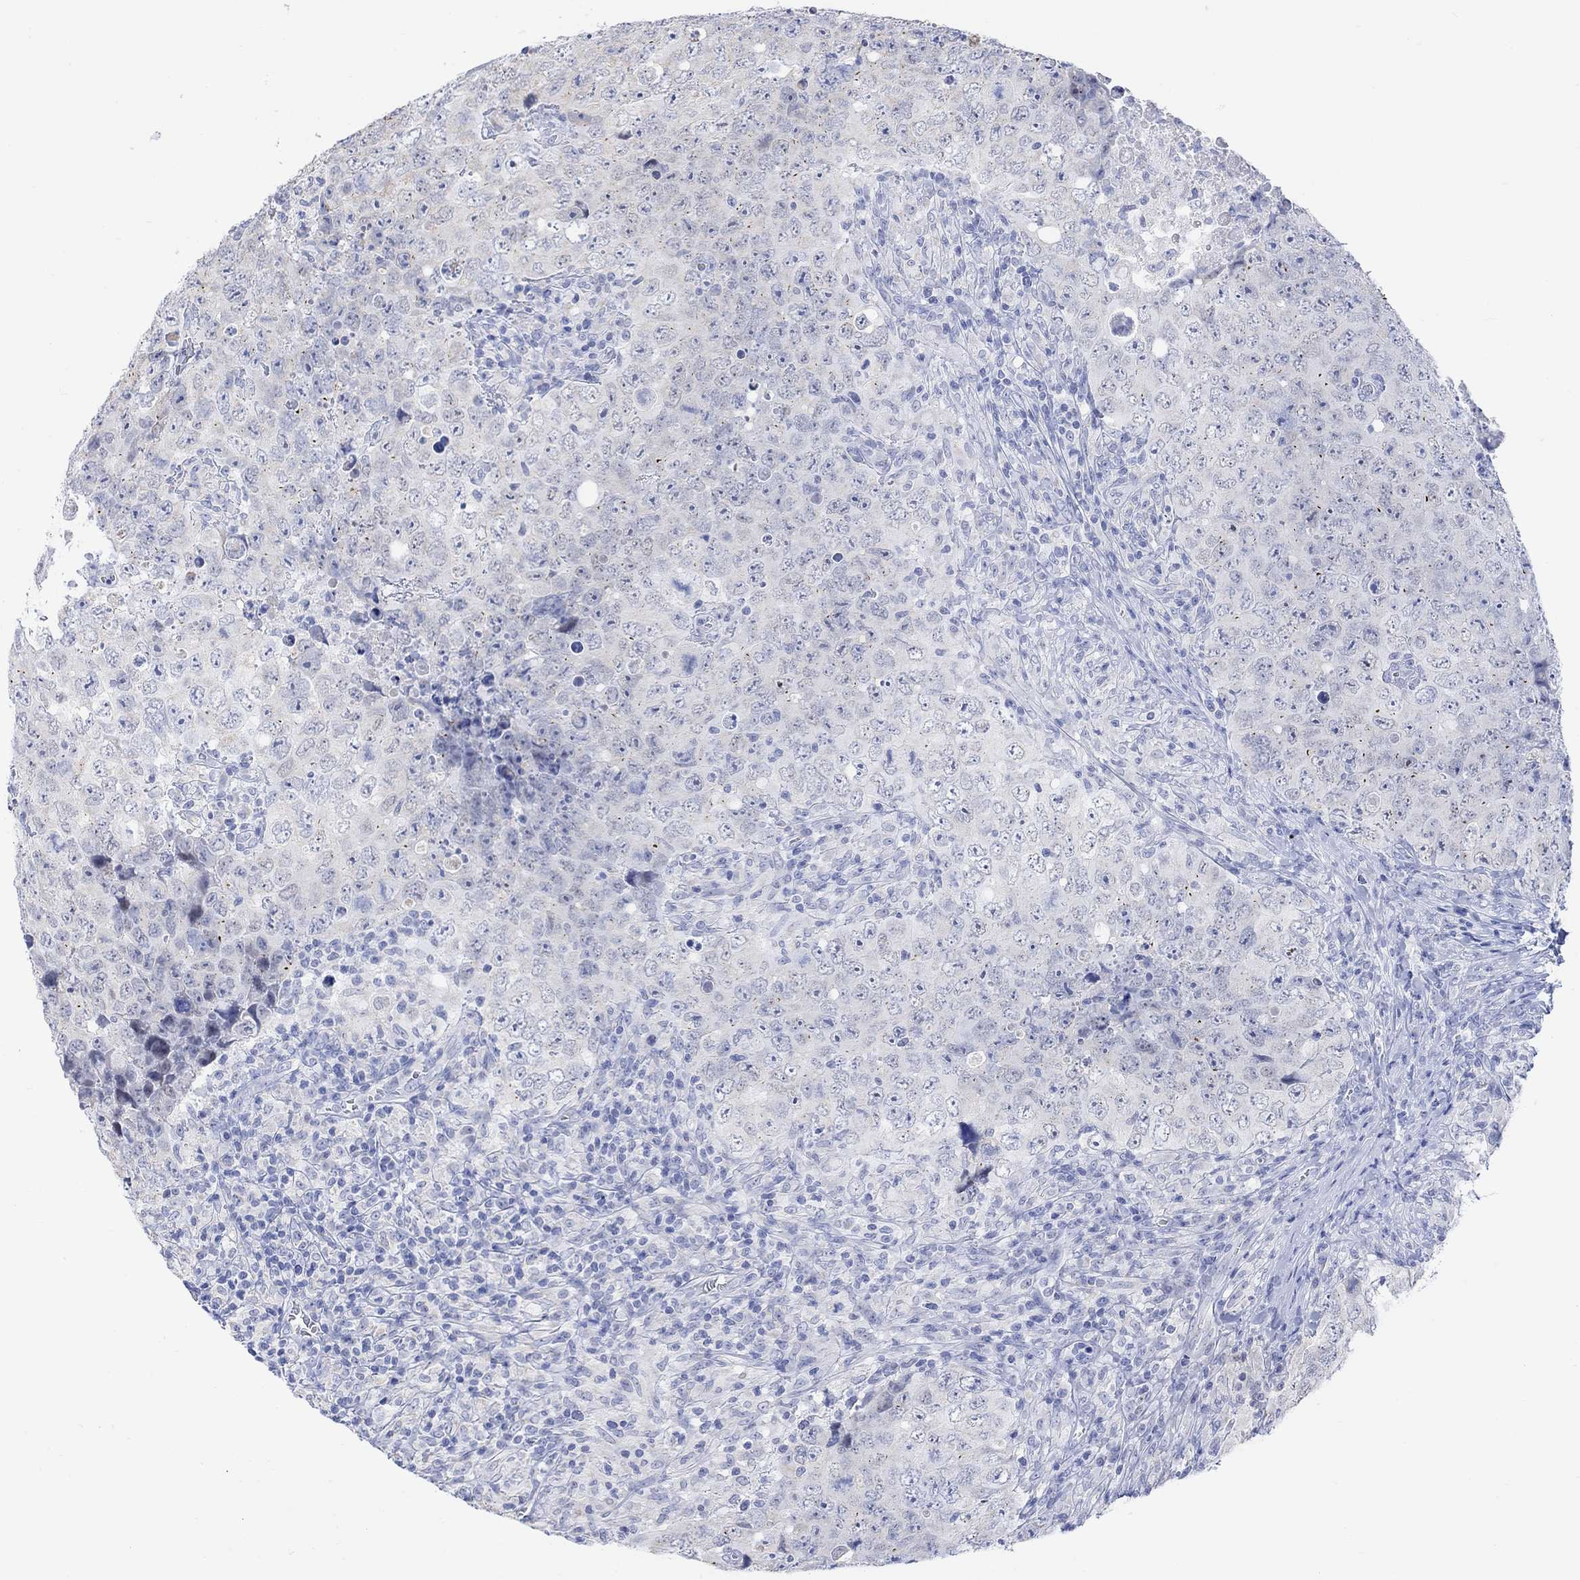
{"staining": {"intensity": "negative", "quantity": "none", "location": "none"}, "tissue": "testis cancer", "cell_type": "Tumor cells", "image_type": "cancer", "snomed": [{"axis": "morphology", "description": "Seminoma, NOS"}, {"axis": "topography", "description": "Testis"}], "caption": "Immunohistochemical staining of human seminoma (testis) reveals no significant expression in tumor cells.", "gene": "SYT12", "patient": {"sex": "male", "age": 34}}